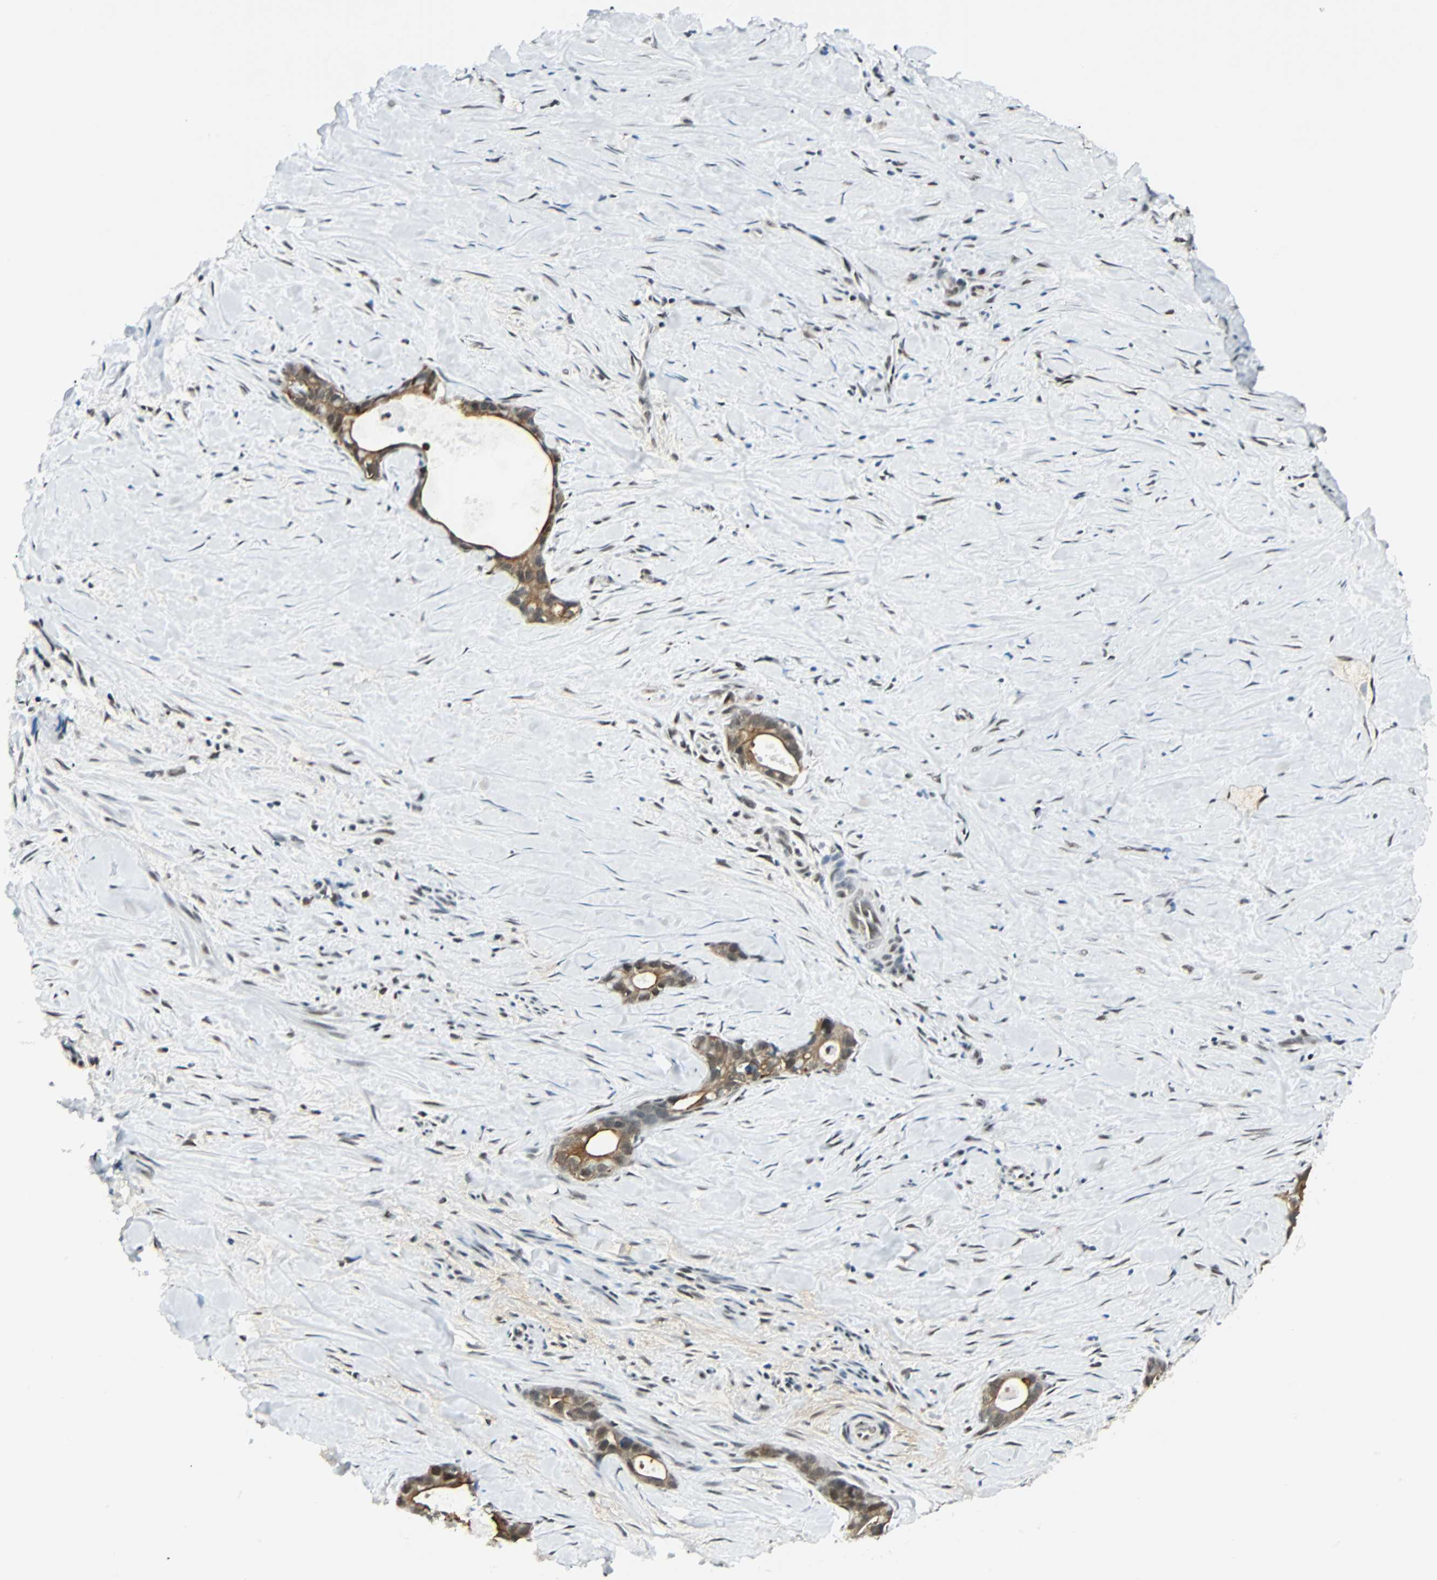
{"staining": {"intensity": "strong", "quantity": ">75%", "location": "cytoplasmic/membranous"}, "tissue": "liver cancer", "cell_type": "Tumor cells", "image_type": "cancer", "snomed": [{"axis": "morphology", "description": "Cholangiocarcinoma"}, {"axis": "topography", "description": "Liver"}], "caption": "A micrograph showing strong cytoplasmic/membranous staining in about >75% of tumor cells in liver cholangiocarcinoma, as visualized by brown immunohistochemical staining.", "gene": "NELFE", "patient": {"sex": "female", "age": 55}}